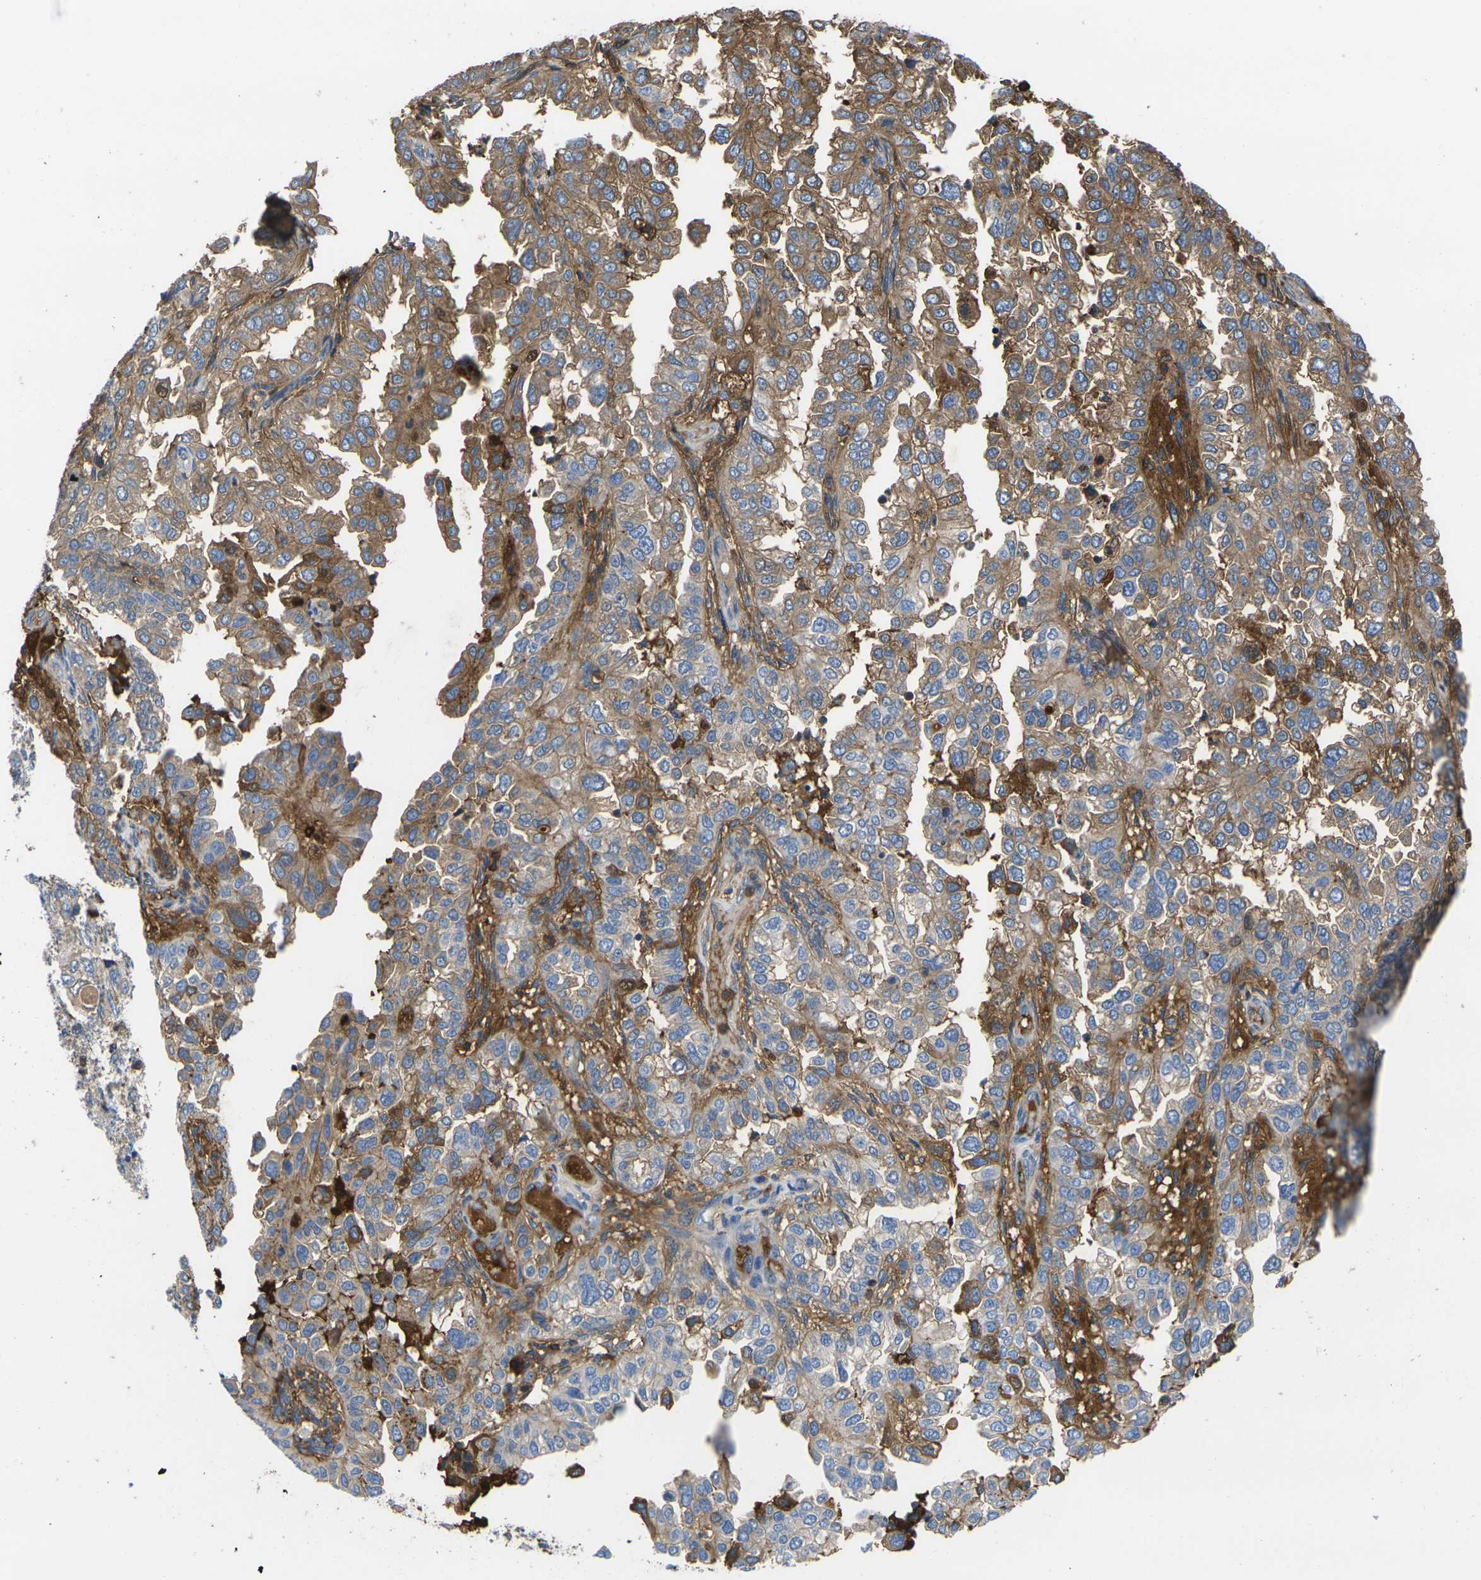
{"staining": {"intensity": "moderate", "quantity": "25%-75%", "location": "cytoplasmic/membranous"}, "tissue": "endometrial cancer", "cell_type": "Tumor cells", "image_type": "cancer", "snomed": [{"axis": "morphology", "description": "Adenocarcinoma, NOS"}, {"axis": "topography", "description": "Endometrium"}], "caption": "Immunohistochemistry (DAB) staining of human endometrial adenocarcinoma demonstrates moderate cytoplasmic/membranous protein staining in approximately 25%-75% of tumor cells. (IHC, brightfield microscopy, high magnification).", "gene": "GREM2", "patient": {"sex": "female", "age": 85}}